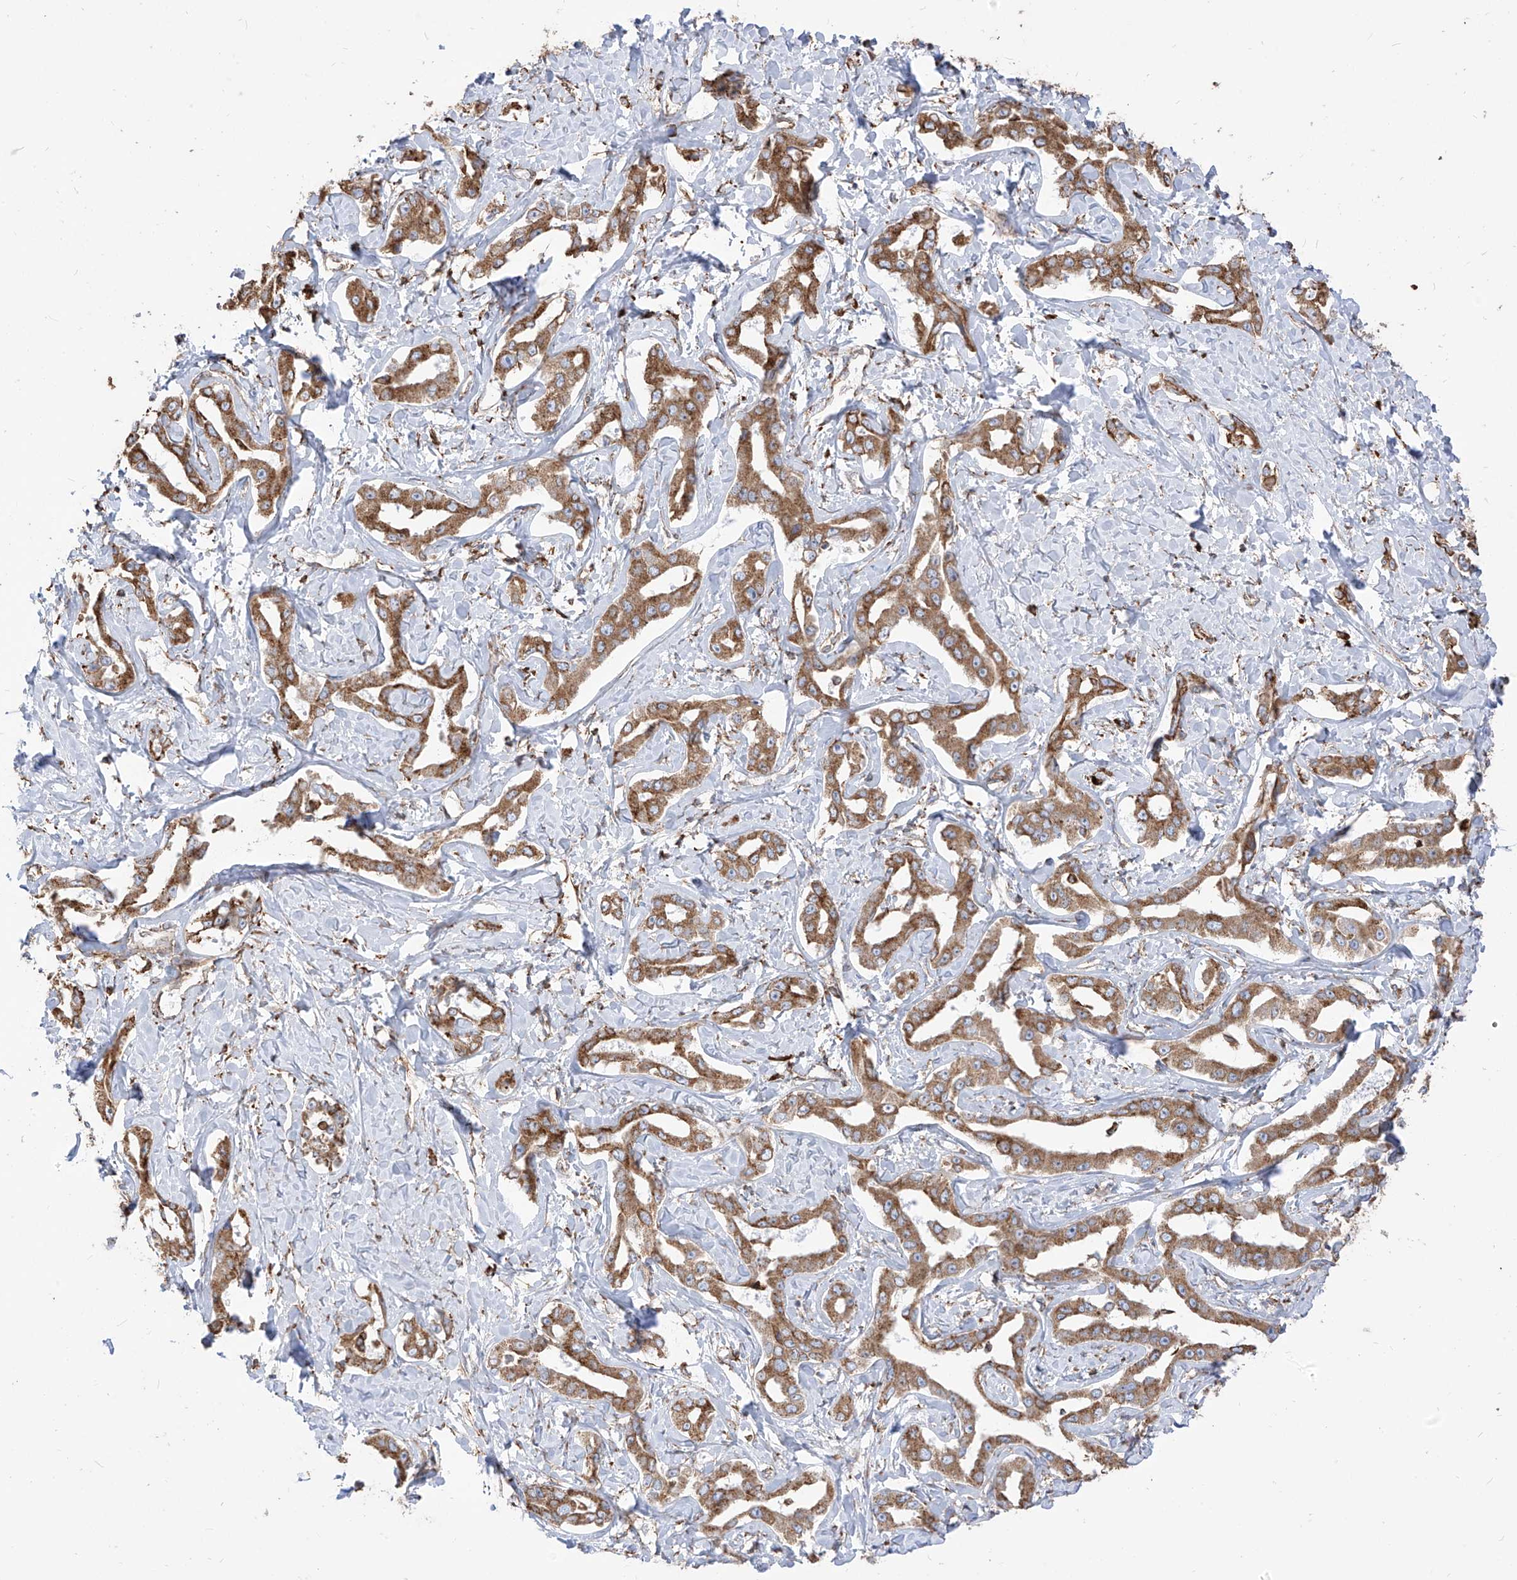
{"staining": {"intensity": "moderate", "quantity": ">75%", "location": "cytoplasmic/membranous"}, "tissue": "liver cancer", "cell_type": "Tumor cells", "image_type": "cancer", "snomed": [{"axis": "morphology", "description": "Cholangiocarcinoma"}, {"axis": "topography", "description": "Liver"}], "caption": "Immunohistochemical staining of liver cancer (cholangiocarcinoma) shows medium levels of moderate cytoplasmic/membranous protein staining in about >75% of tumor cells.", "gene": "PDIA6", "patient": {"sex": "male", "age": 59}}